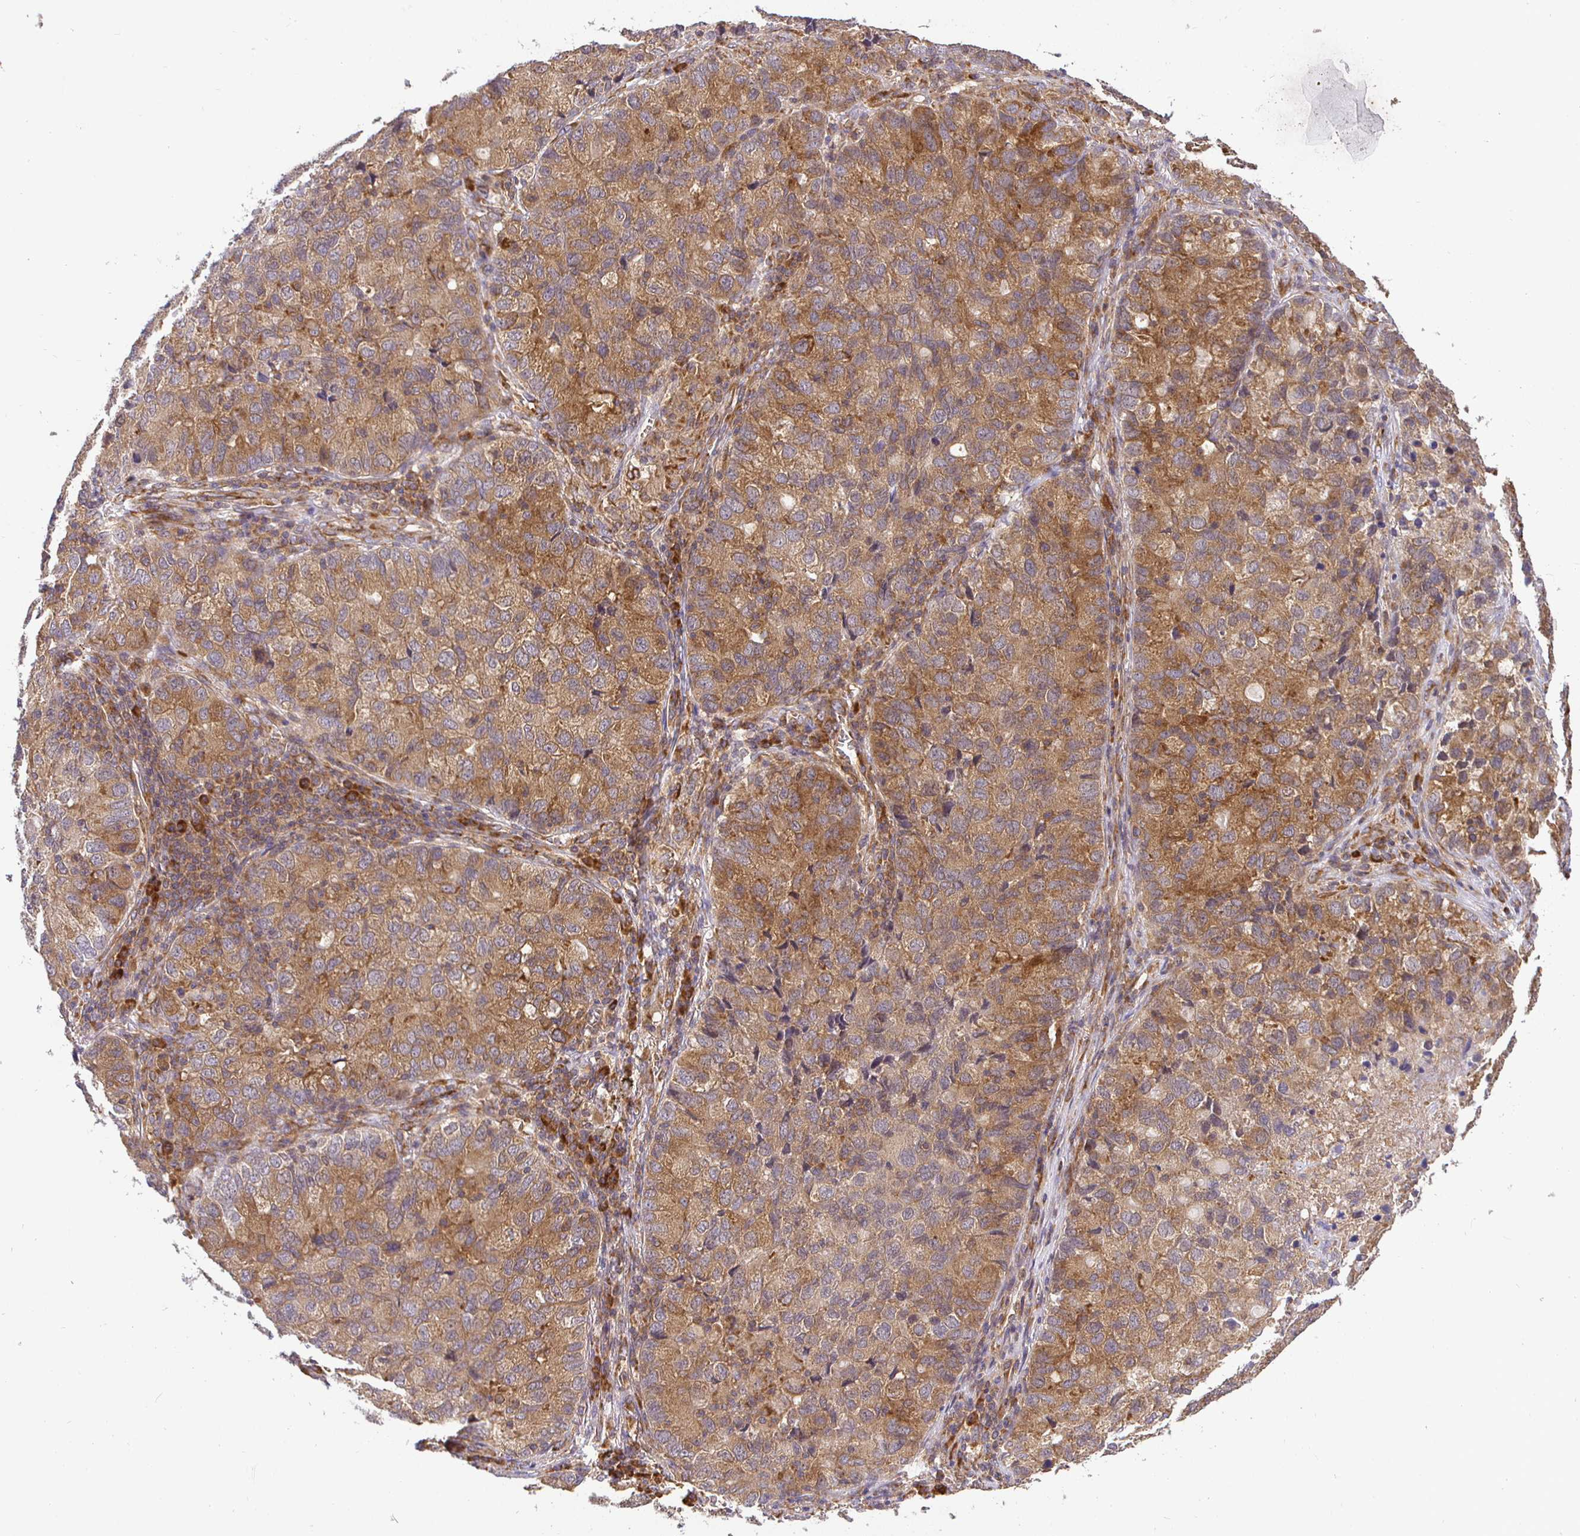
{"staining": {"intensity": "moderate", "quantity": ">75%", "location": "cytoplasmic/membranous"}, "tissue": "lung cancer", "cell_type": "Tumor cells", "image_type": "cancer", "snomed": [{"axis": "morphology", "description": "Normal morphology"}, {"axis": "morphology", "description": "Adenocarcinoma, NOS"}, {"axis": "topography", "description": "Lymph node"}, {"axis": "topography", "description": "Lung"}], "caption": "The image displays staining of lung cancer (adenocarcinoma), revealing moderate cytoplasmic/membranous protein staining (brown color) within tumor cells.", "gene": "IRAK1", "patient": {"sex": "female", "age": 51}}